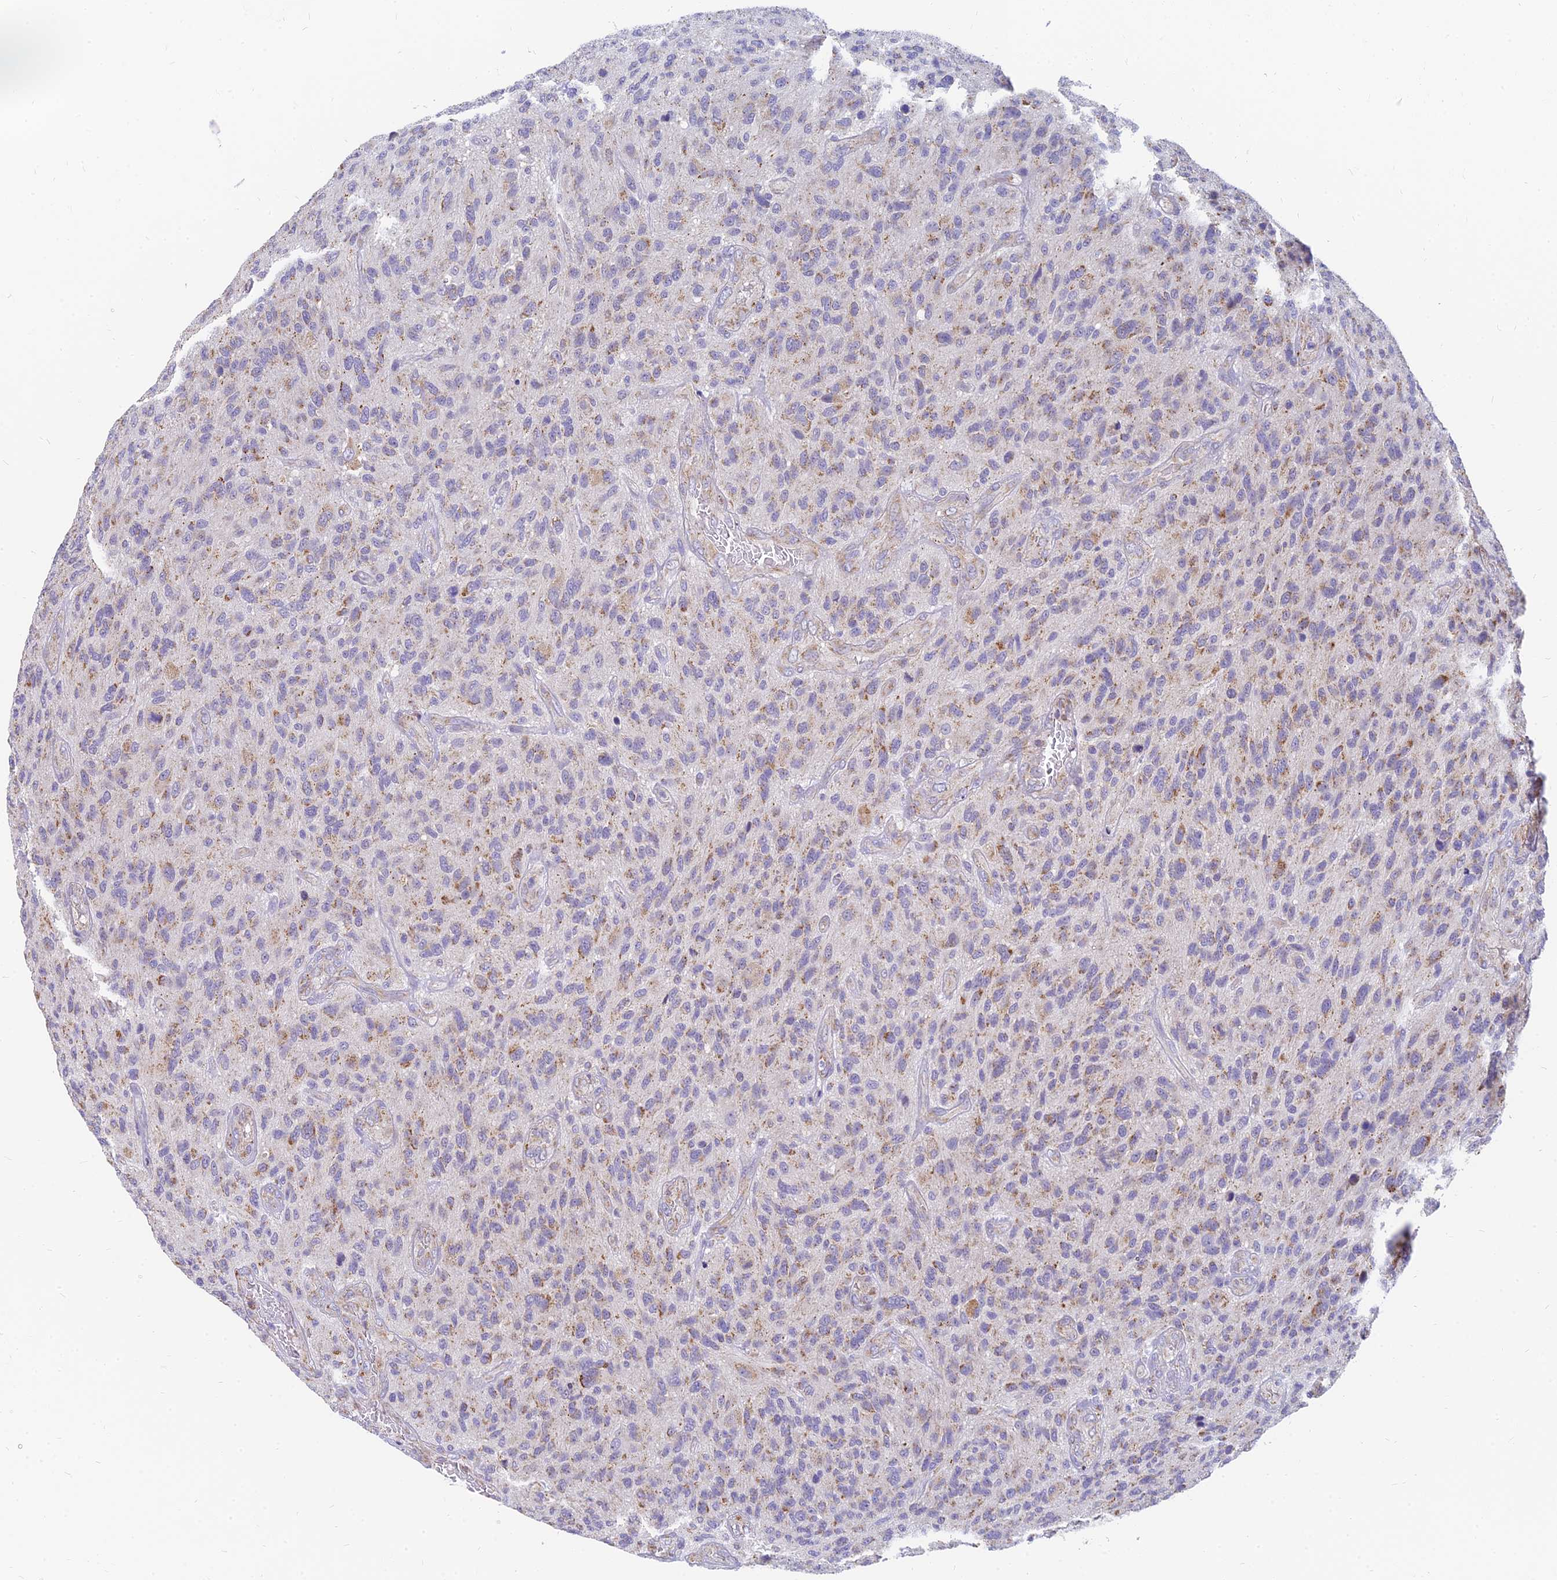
{"staining": {"intensity": "weak", "quantity": "25%-75%", "location": "cytoplasmic/membranous"}, "tissue": "glioma", "cell_type": "Tumor cells", "image_type": "cancer", "snomed": [{"axis": "morphology", "description": "Glioma, malignant, High grade"}, {"axis": "topography", "description": "Brain"}], "caption": "This is an image of IHC staining of malignant glioma (high-grade), which shows weak positivity in the cytoplasmic/membranous of tumor cells.", "gene": "MRPL15", "patient": {"sex": "male", "age": 47}}